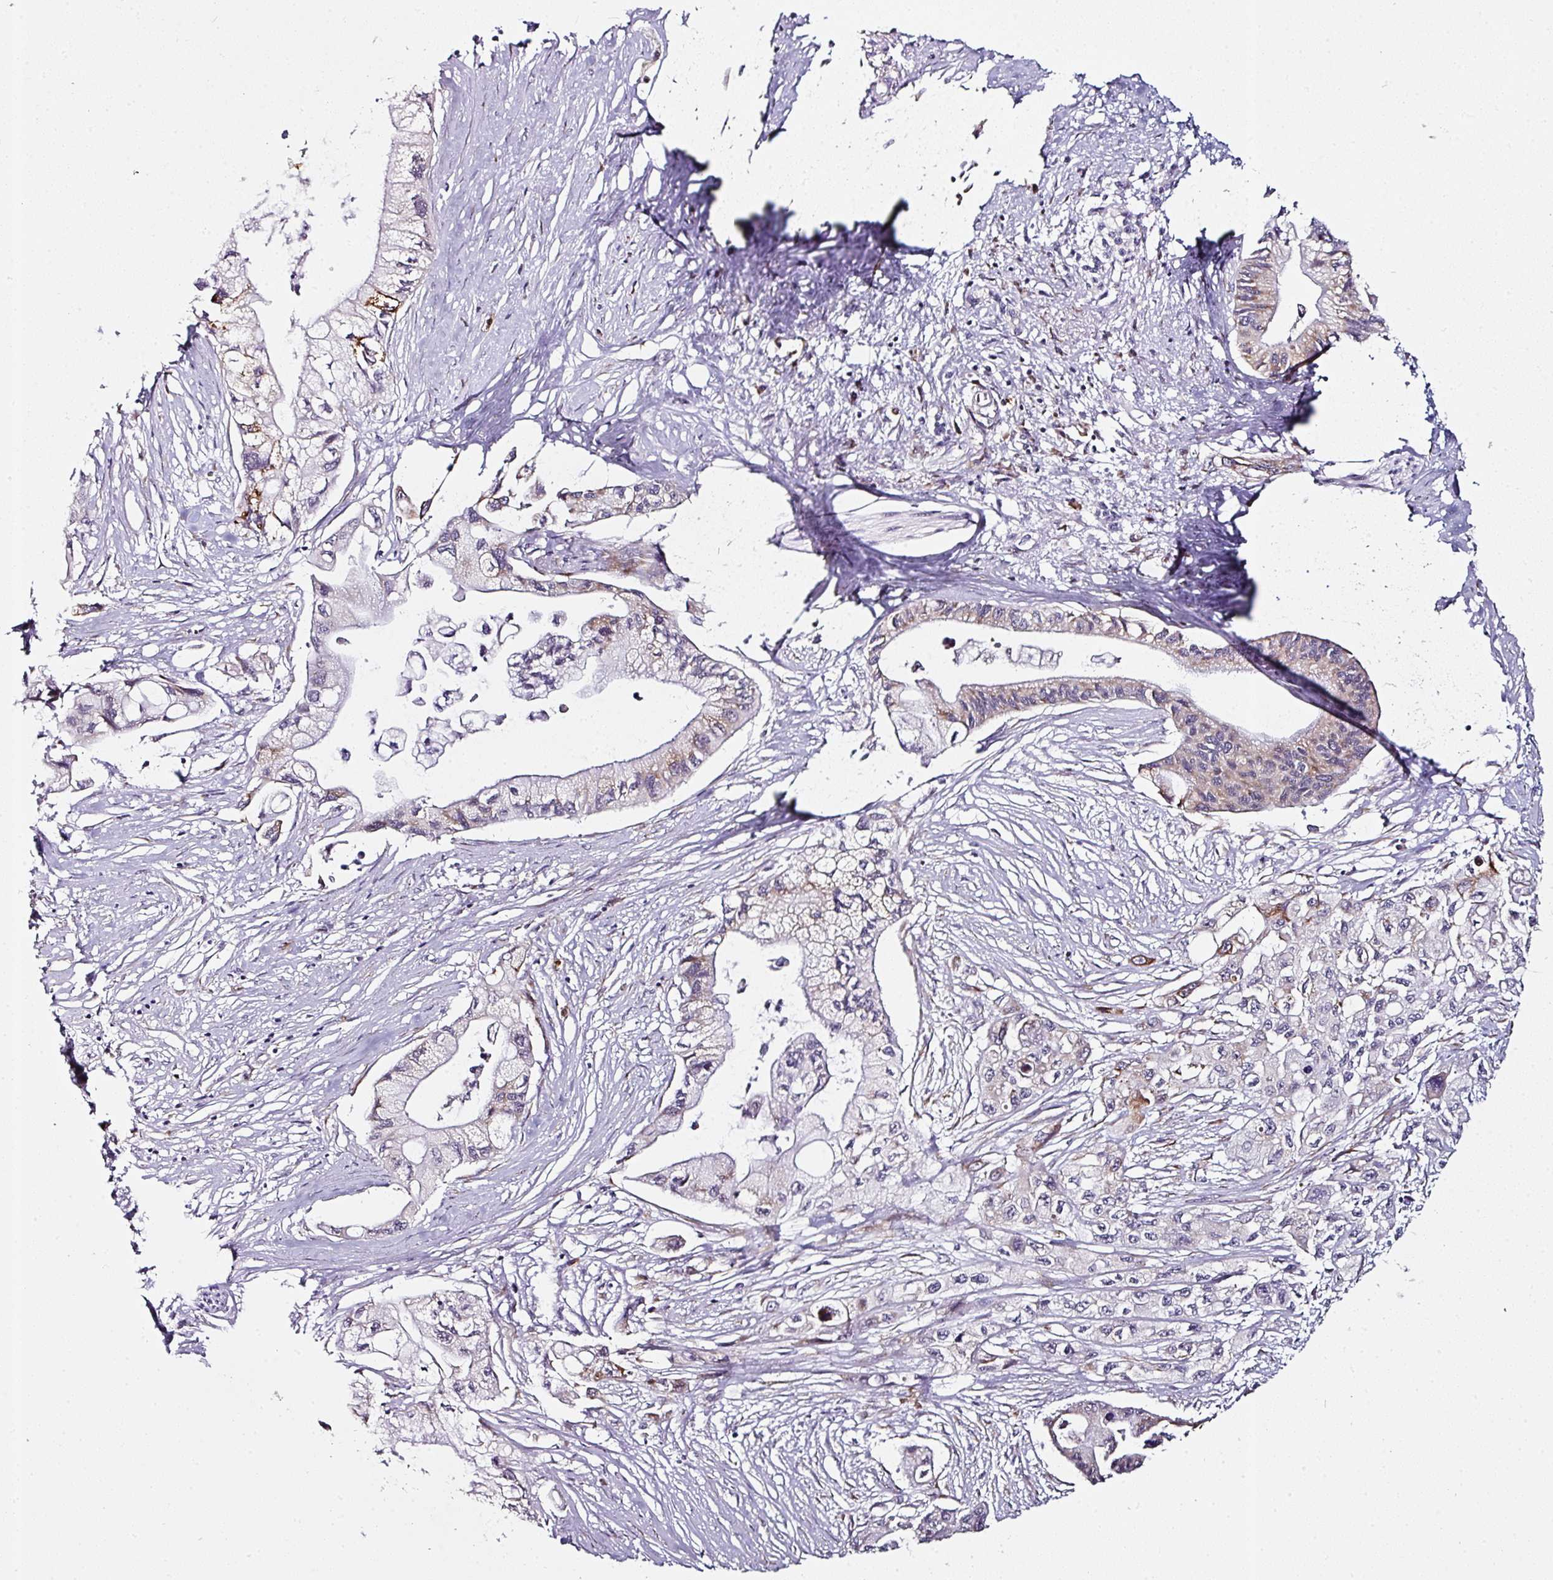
{"staining": {"intensity": "moderate", "quantity": "<25%", "location": "cytoplasmic/membranous"}, "tissue": "pancreatic cancer", "cell_type": "Tumor cells", "image_type": "cancer", "snomed": [{"axis": "morphology", "description": "Adenocarcinoma, NOS"}, {"axis": "topography", "description": "Pancreas"}], "caption": "Brown immunohistochemical staining in adenocarcinoma (pancreatic) shows moderate cytoplasmic/membranous expression in about <25% of tumor cells.", "gene": "APOLD1", "patient": {"sex": "male", "age": 61}}